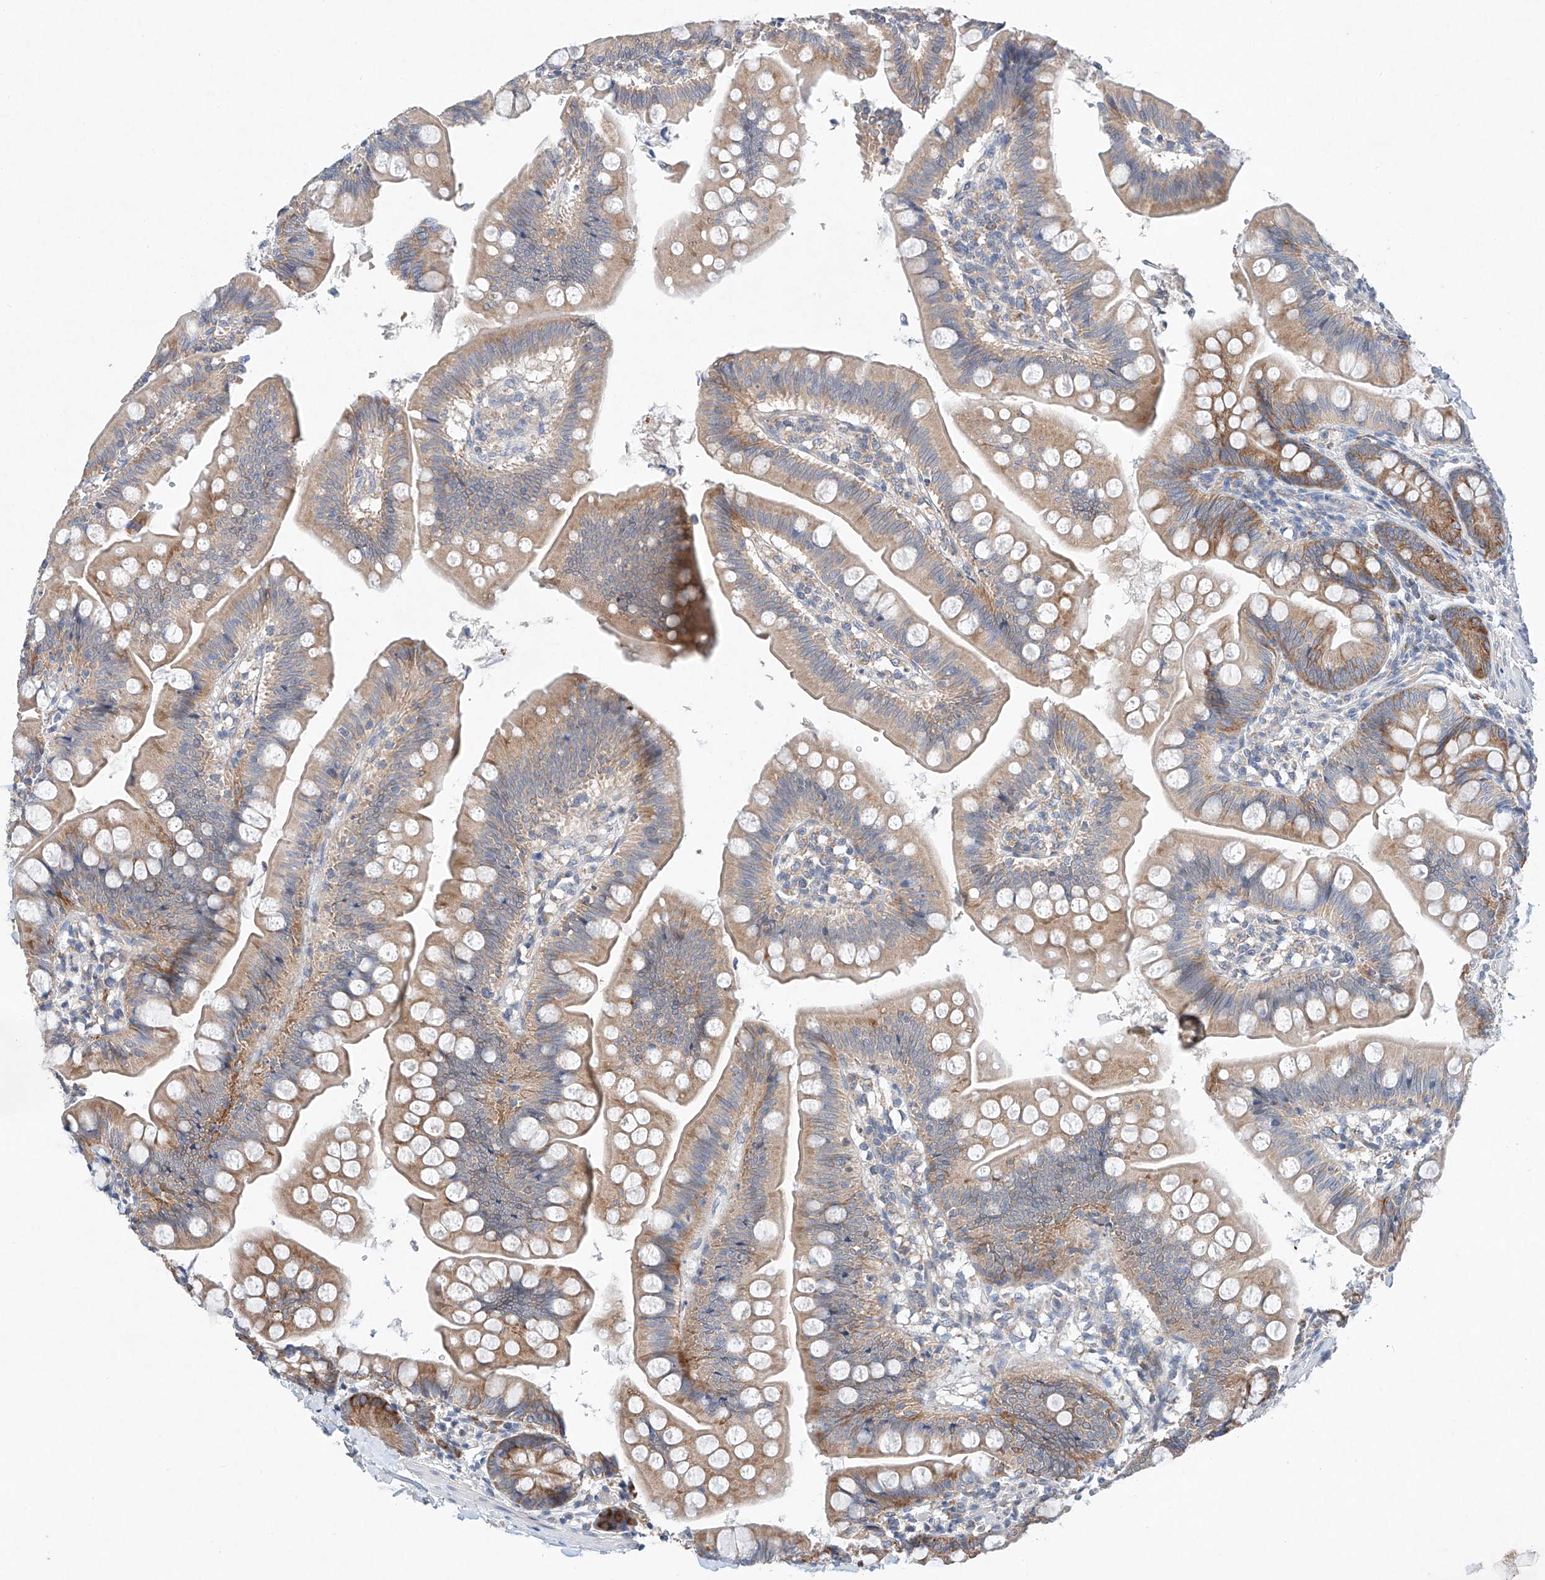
{"staining": {"intensity": "moderate", "quantity": "25%-75%", "location": "cytoplasmic/membranous"}, "tissue": "small intestine", "cell_type": "Glandular cells", "image_type": "normal", "snomed": [{"axis": "morphology", "description": "Normal tissue, NOS"}, {"axis": "topography", "description": "Small intestine"}], "caption": "Brown immunohistochemical staining in normal human small intestine shows moderate cytoplasmic/membranous expression in approximately 25%-75% of glandular cells. The staining is performed using DAB (3,3'-diaminobenzidine) brown chromogen to label protein expression. The nuclei are counter-stained blue using hematoxylin.", "gene": "FASTK", "patient": {"sex": "male", "age": 7}}